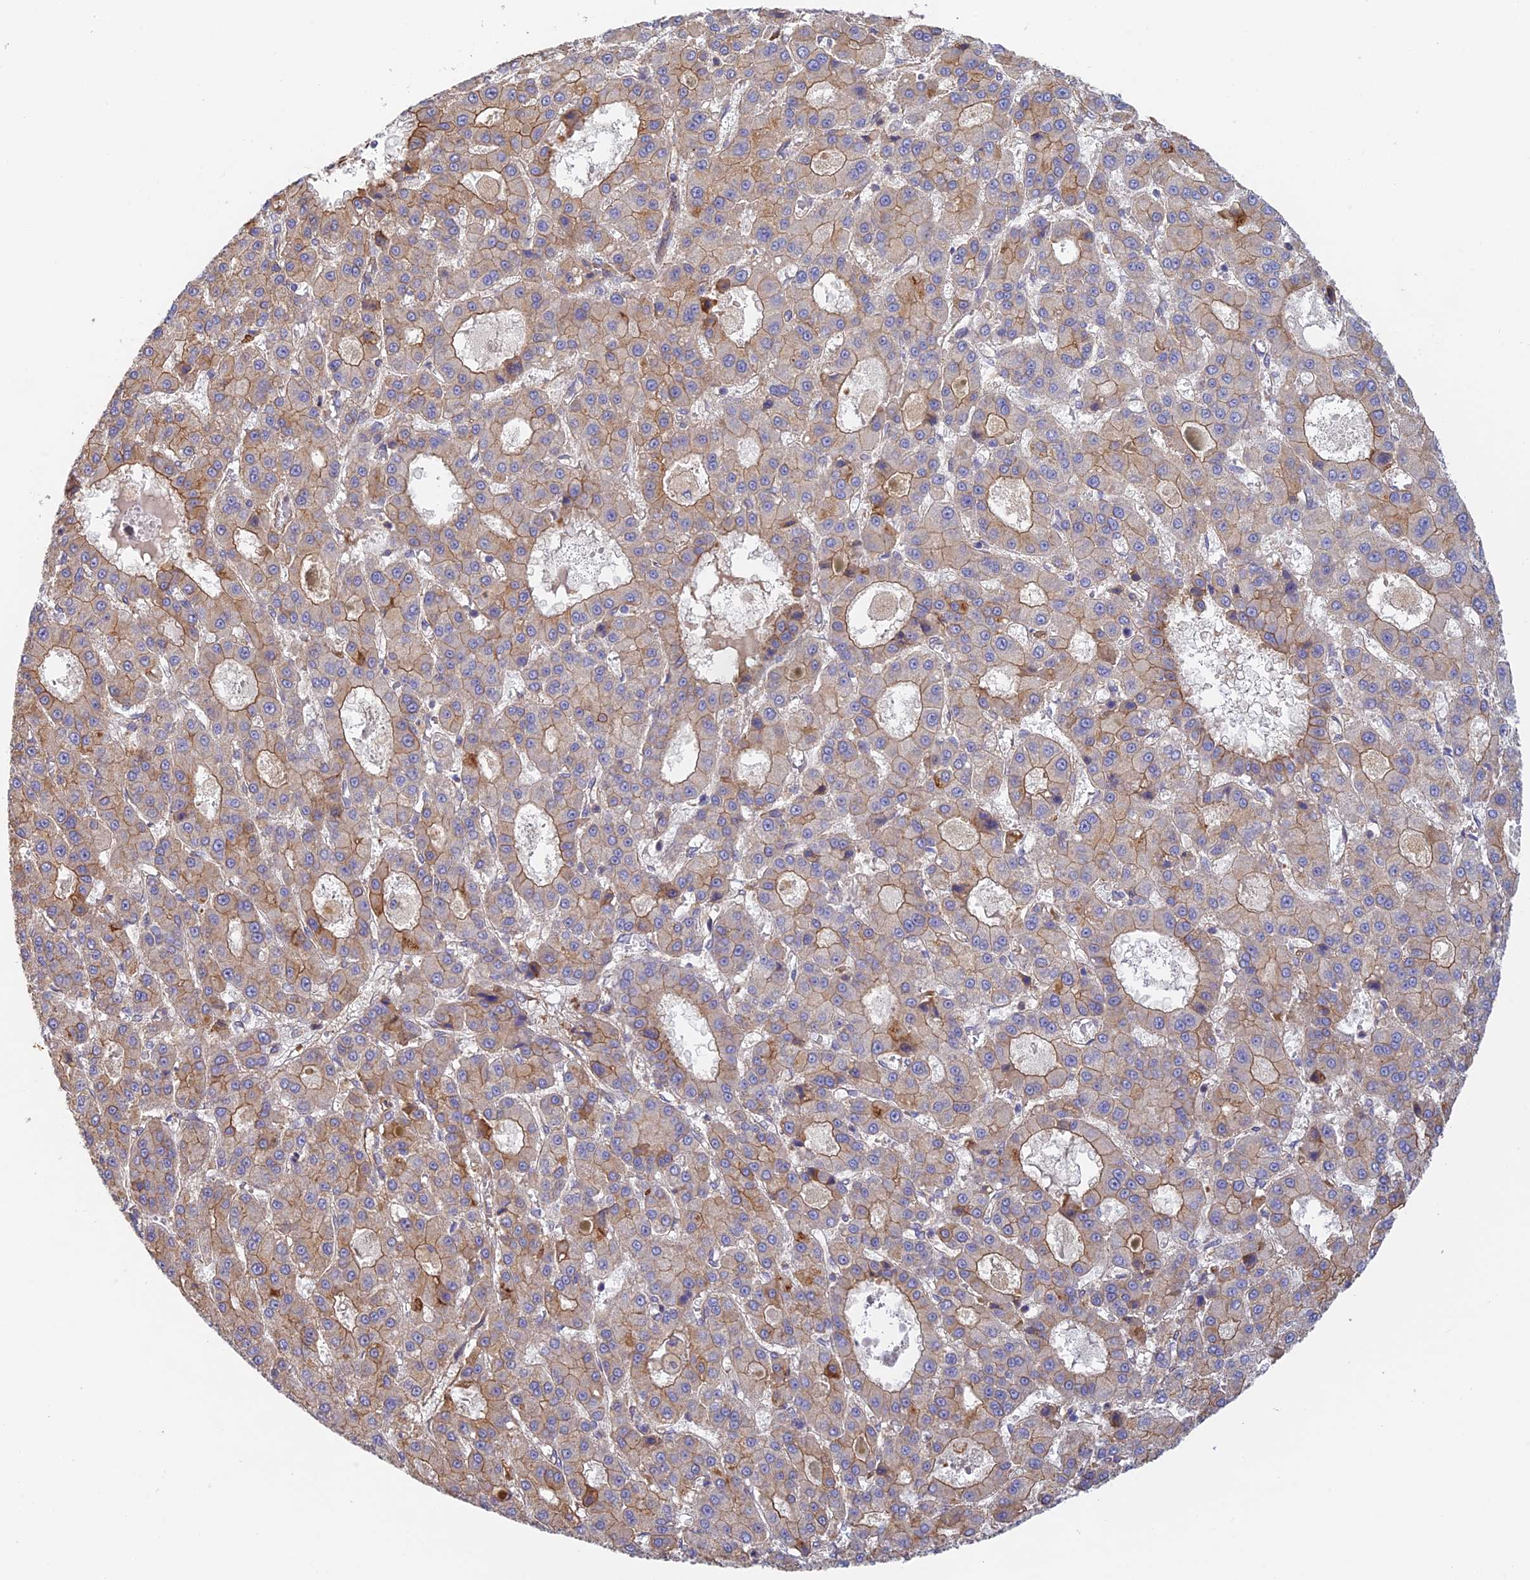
{"staining": {"intensity": "moderate", "quantity": "25%-75%", "location": "cytoplasmic/membranous"}, "tissue": "liver cancer", "cell_type": "Tumor cells", "image_type": "cancer", "snomed": [{"axis": "morphology", "description": "Carcinoma, Hepatocellular, NOS"}, {"axis": "topography", "description": "Liver"}], "caption": "An image showing moderate cytoplasmic/membranous positivity in approximately 25%-75% of tumor cells in liver cancer, as visualized by brown immunohistochemical staining.", "gene": "MYO9A", "patient": {"sex": "male", "age": 70}}